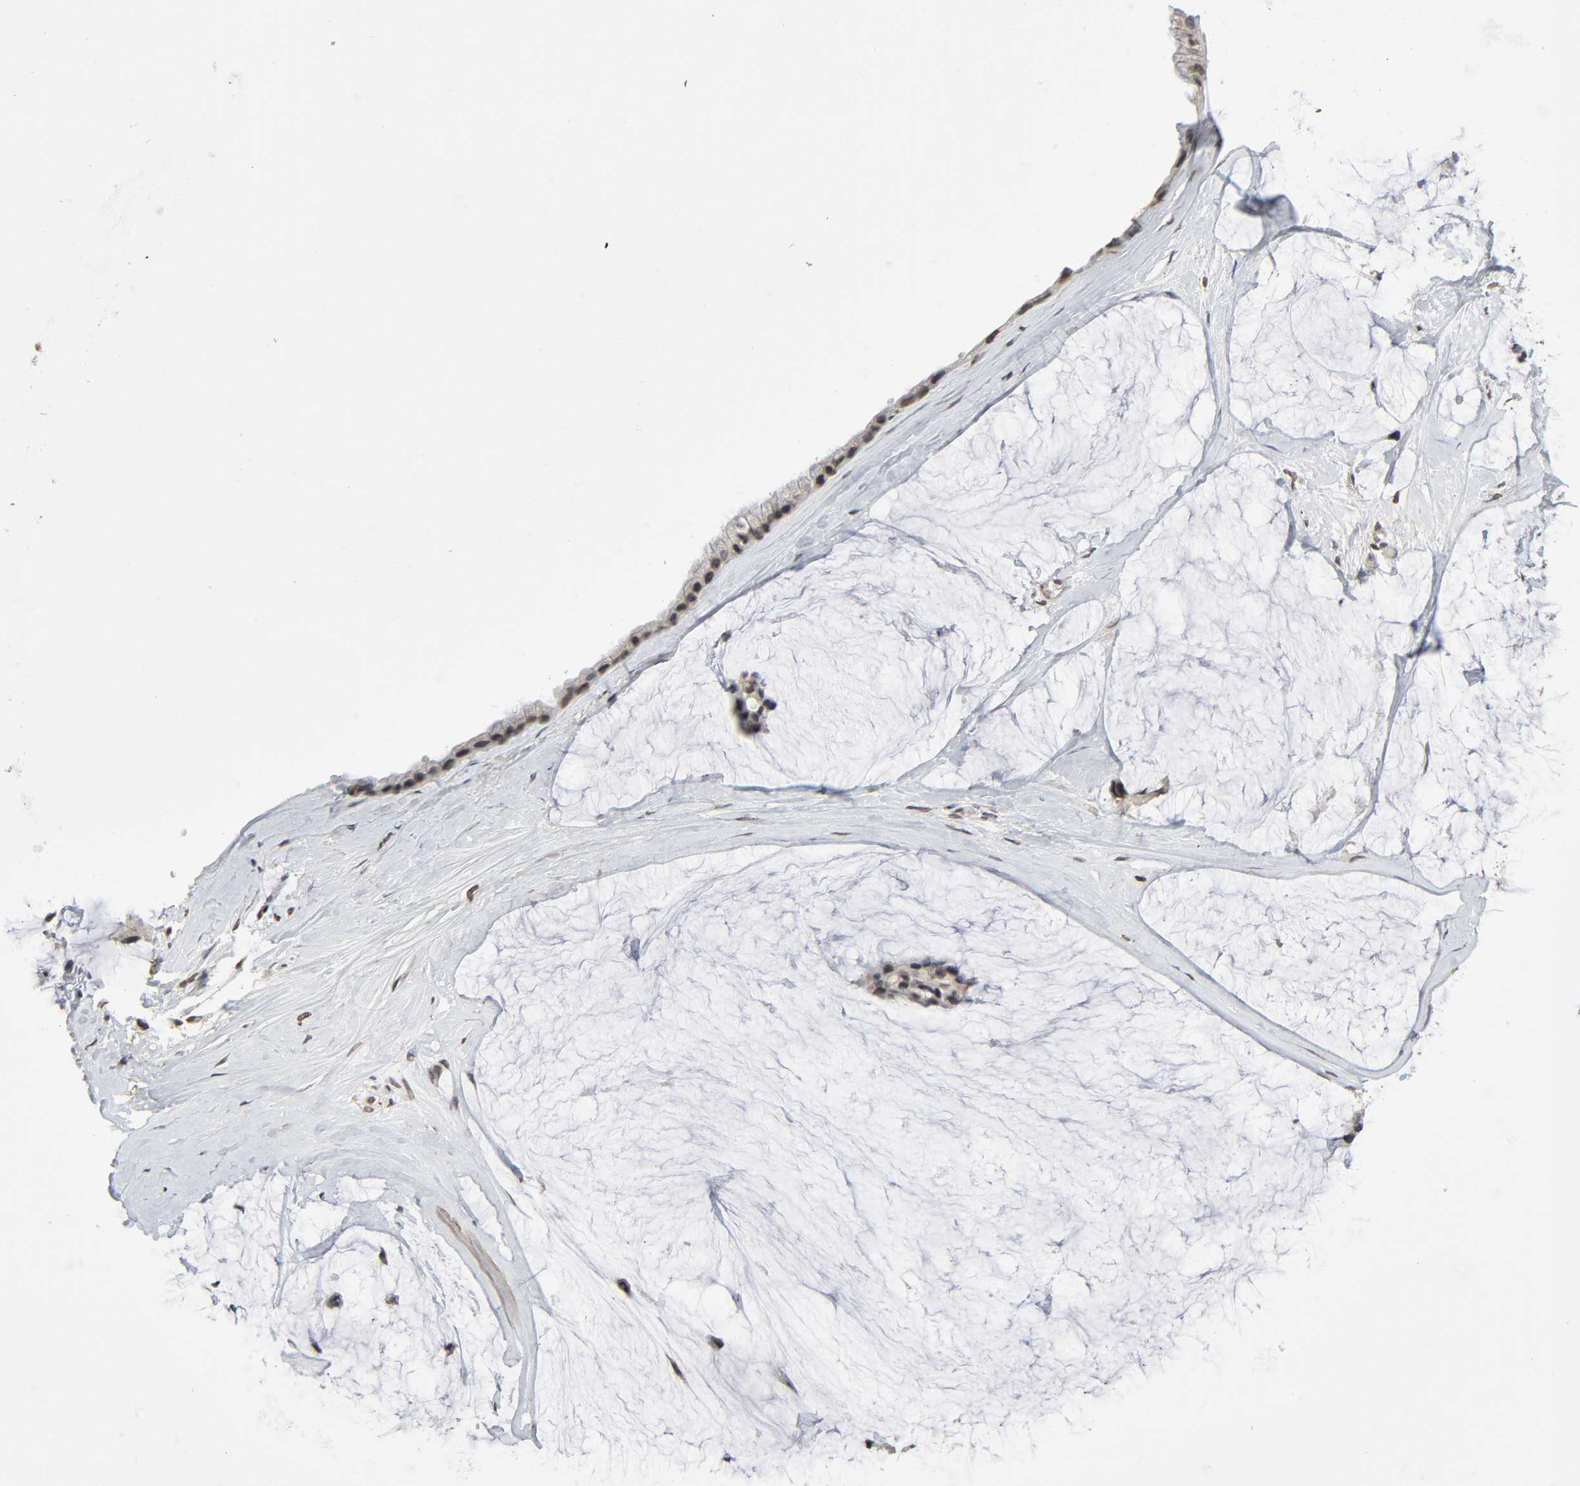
{"staining": {"intensity": "negative", "quantity": "none", "location": "none"}, "tissue": "ovarian cancer", "cell_type": "Tumor cells", "image_type": "cancer", "snomed": [{"axis": "morphology", "description": "Cystadenocarcinoma, mucinous, NOS"}, {"axis": "topography", "description": "Ovary"}], "caption": "A high-resolution micrograph shows IHC staining of ovarian cancer (mucinous cystadenocarcinoma), which displays no significant positivity in tumor cells.", "gene": "STK4", "patient": {"sex": "female", "age": 39}}